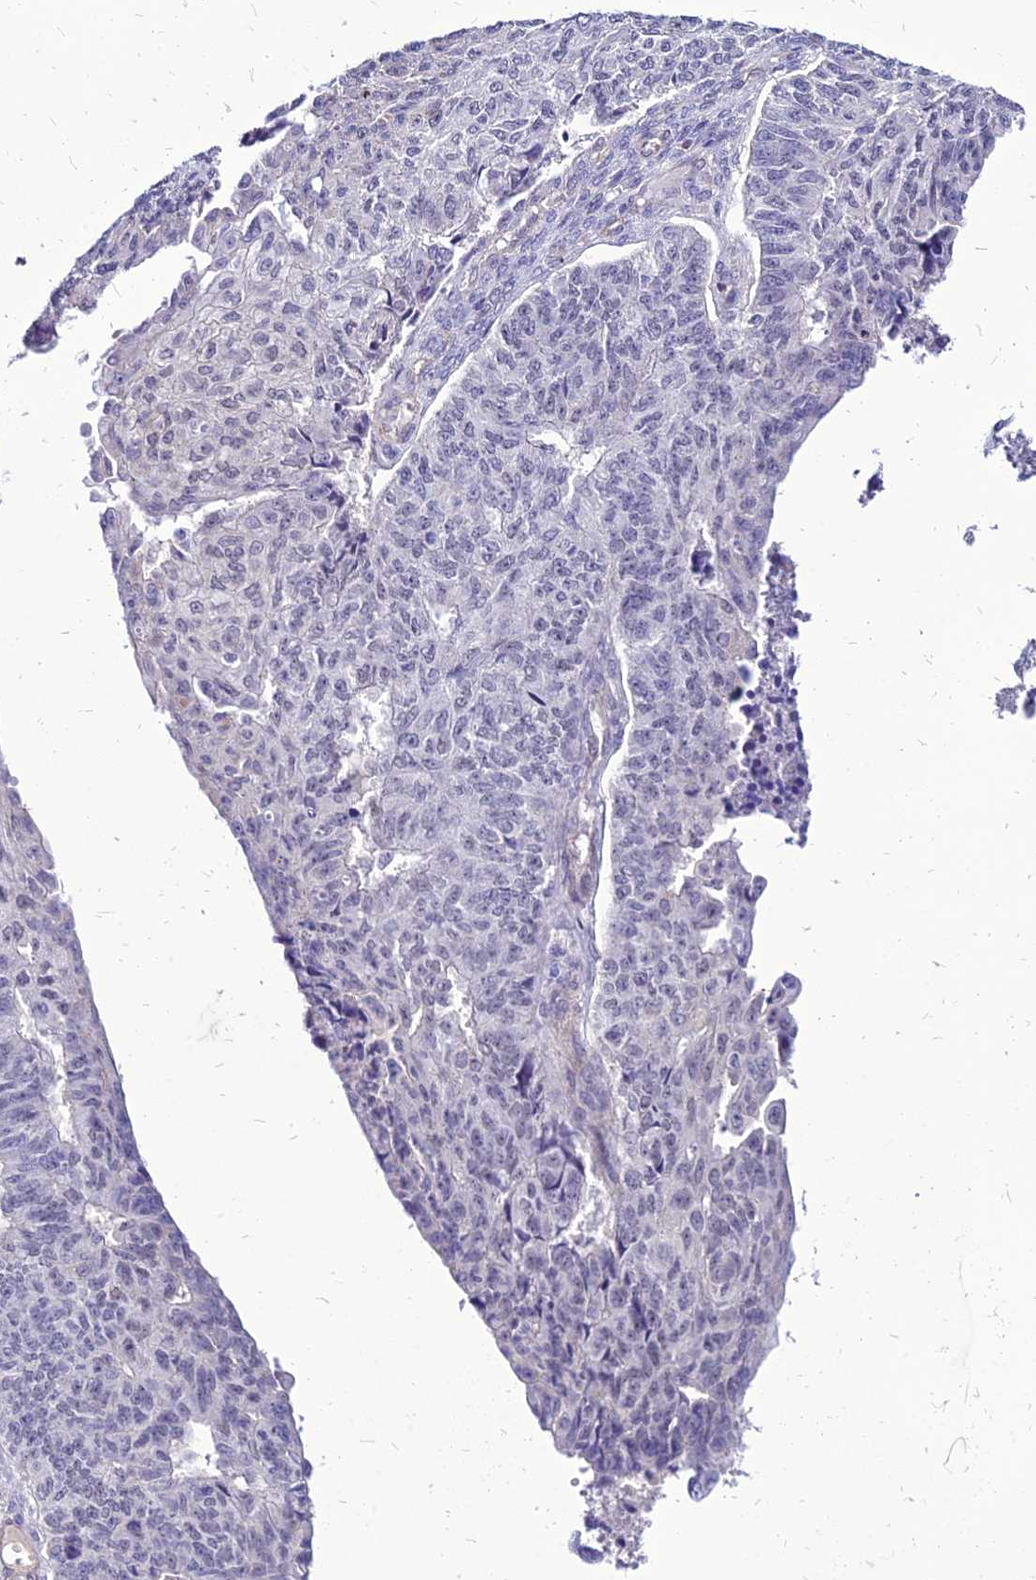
{"staining": {"intensity": "negative", "quantity": "none", "location": "none"}, "tissue": "endometrial cancer", "cell_type": "Tumor cells", "image_type": "cancer", "snomed": [{"axis": "morphology", "description": "Adenocarcinoma, NOS"}, {"axis": "topography", "description": "Endometrium"}], "caption": "The photomicrograph exhibits no staining of tumor cells in endometrial adenocarcinoma.", "gene": "YEATS2", "patient": {"sex": "female", "age": 32}}